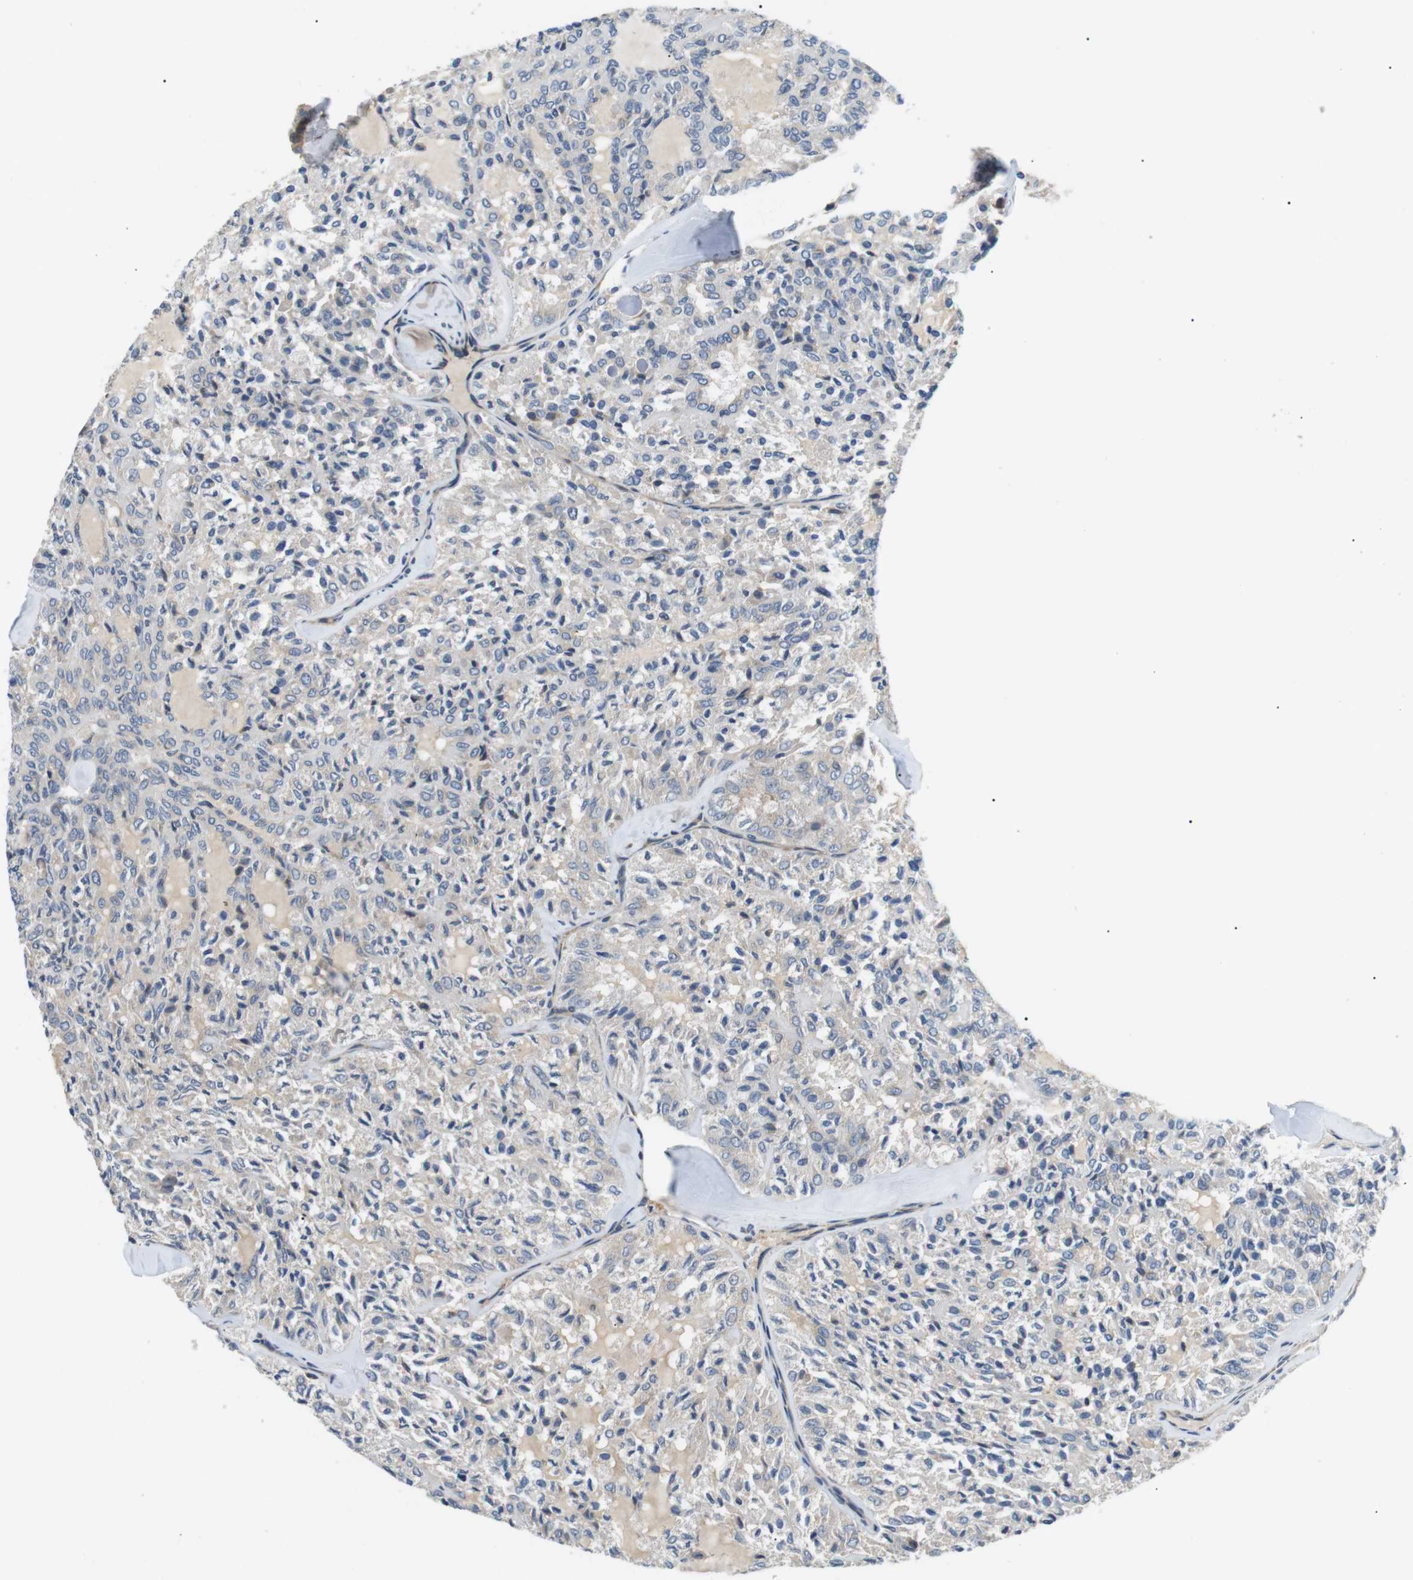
{"staining": {"intensity": "negative", "quantity": "none", "location": "none"}, "tissue": "thyroid cancer", "cell_type": "Tumor cells", "image_type": "cancer", "snomed": [{"axis": "morphology", "description": "Follicular adenoma carcinoma, NOS"}, {"axis": "topography", "description": "Thyroid gland"}], "caption": "An IHC image of follicular adenoma carcinoma (thyroid) is shown. There is no staining in tumor cells of follicular adenoma carcinoma (thyroid). (DAB immunohistochemistry visualized using brightfield microscopy, high magnification).", "gene": "DIPK1A", "patient": {"sex": "male", "age": 75}}